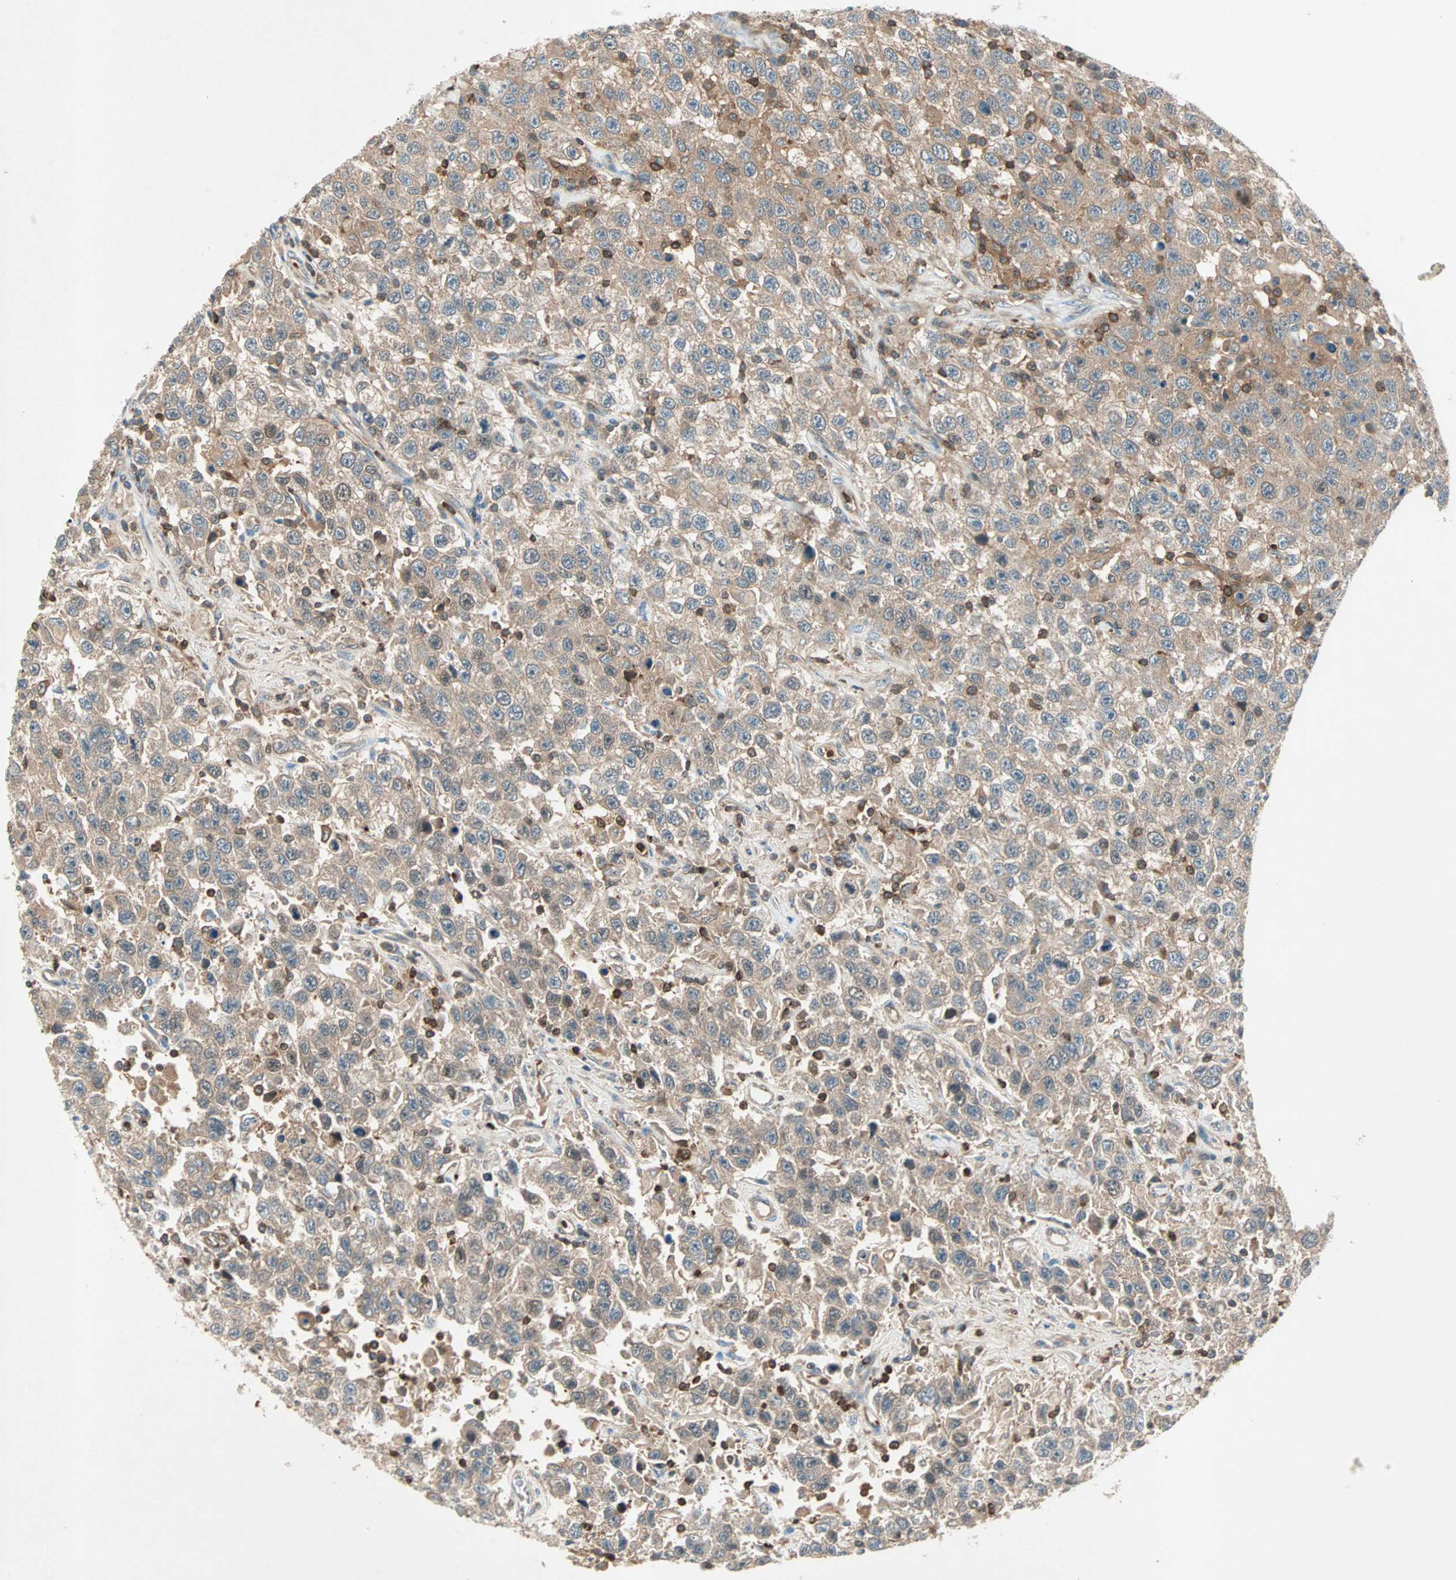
{"staining": {"intensity": "weak", "quantity": ">75%", "location": "cytoplasmic/membranous"}, "tissue": "testis cancer", "cell_type": "Tumor cells", "image_type": "cancer", "snomed": [{"axis": "morphology", "description": "Seminoma, NOS"}, {"axis": "topography", "description": "Testis"}], "caption": "Immunohistochemistry (IHC) (DAB) staining of seminoma (testis) exhibits weak cytoplasmic/membranous protein expression in about >75% of tumor cells. (DAB IHC, brown staining for protein, blue staining for nuclei).", "gene": "TEC", "patient": {"sex": "male", "age": 41}}